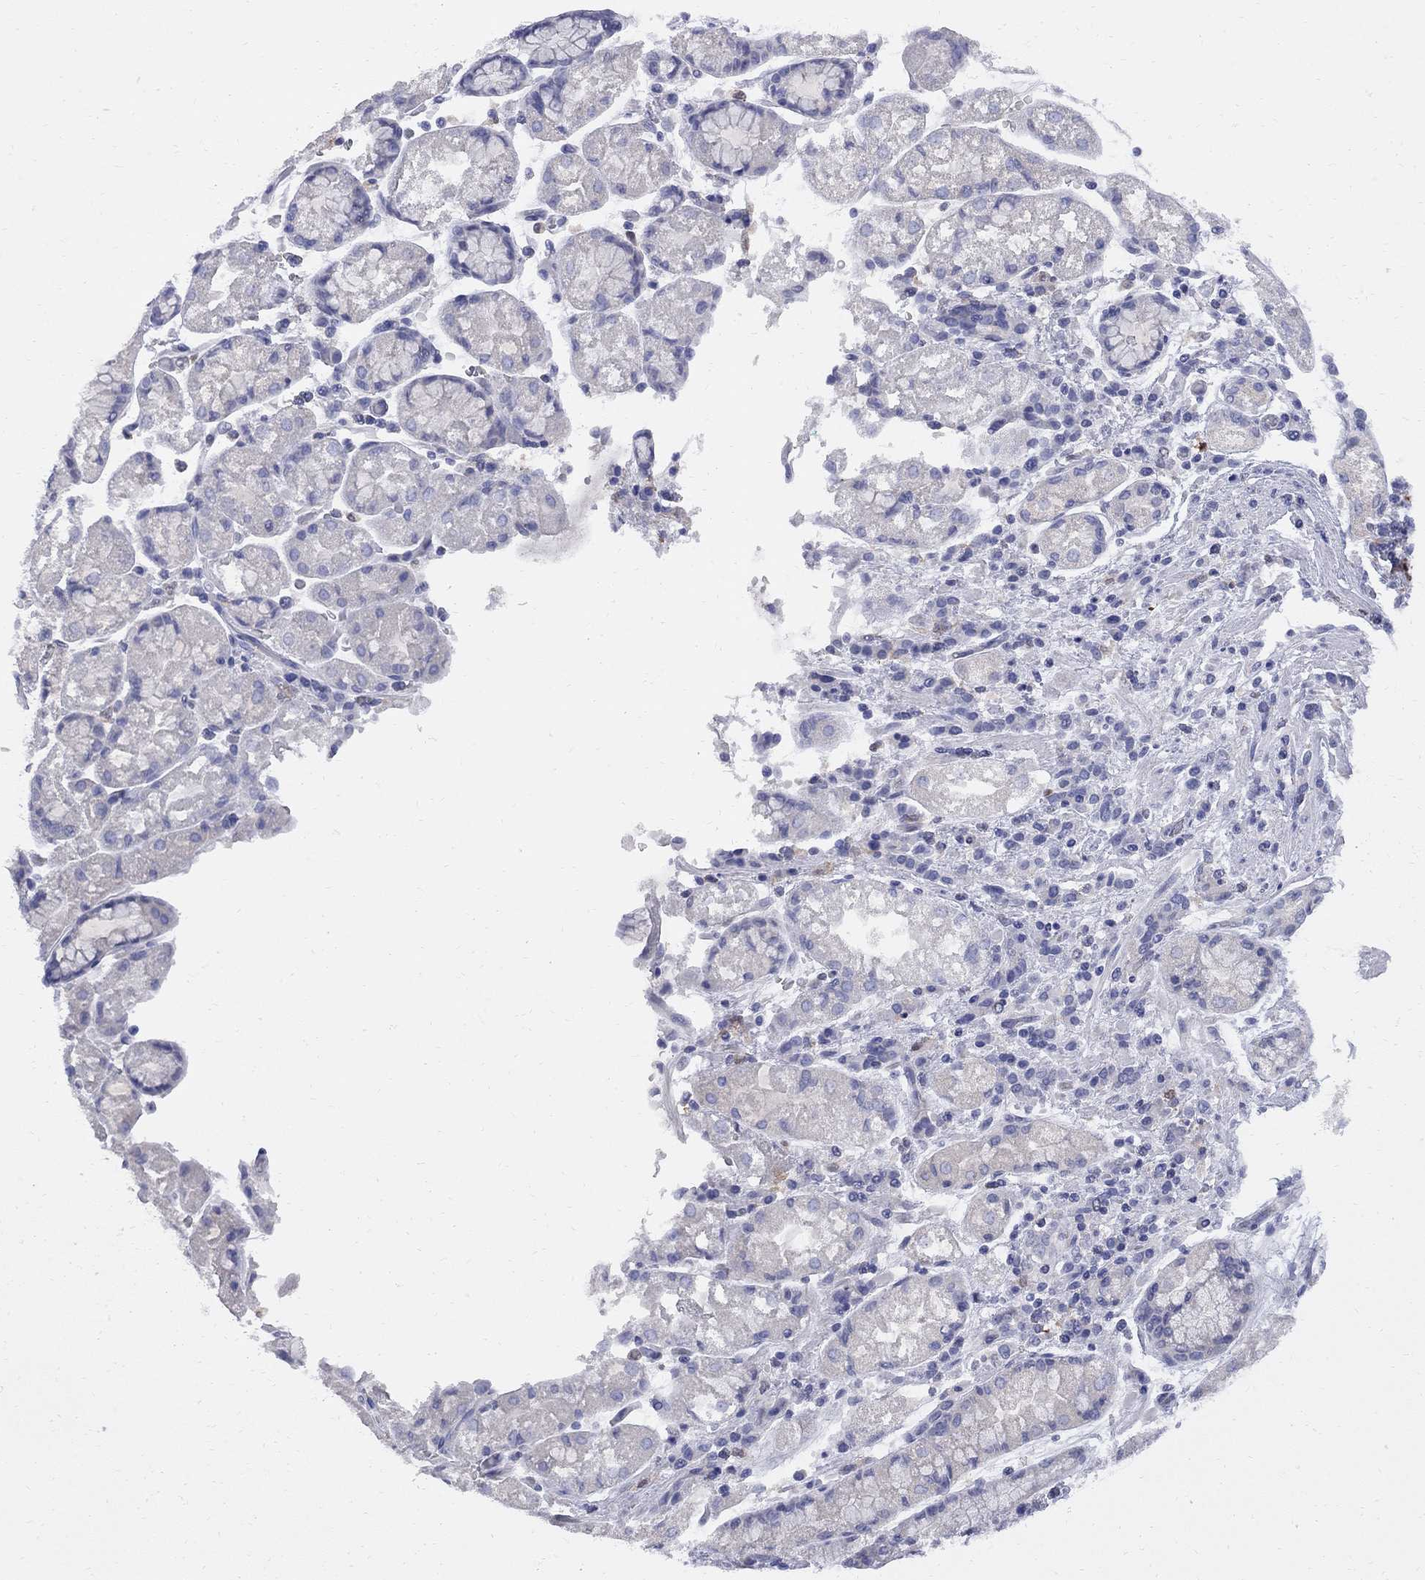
{"staining": {"intensity": "weak", "quantity": "<25%", "location": "cytoplasmic/membranous"}, "tissue": "stomach cancer", "cell_type": "Tumor cells", "image_type": "cancer", "snomed": [{"axis": "morphology", "description": "Adenocarcinoma, NOS"}, {"axis": "topography", "description": "Stomach"}], "caption": "Human stomach cancer (adenocarcinoma) stained for a protein using immunohistochemistry shows no staining in tumor cells.", "gene": "MTHFR", "patient": {"sex": "female", "age": 57}}